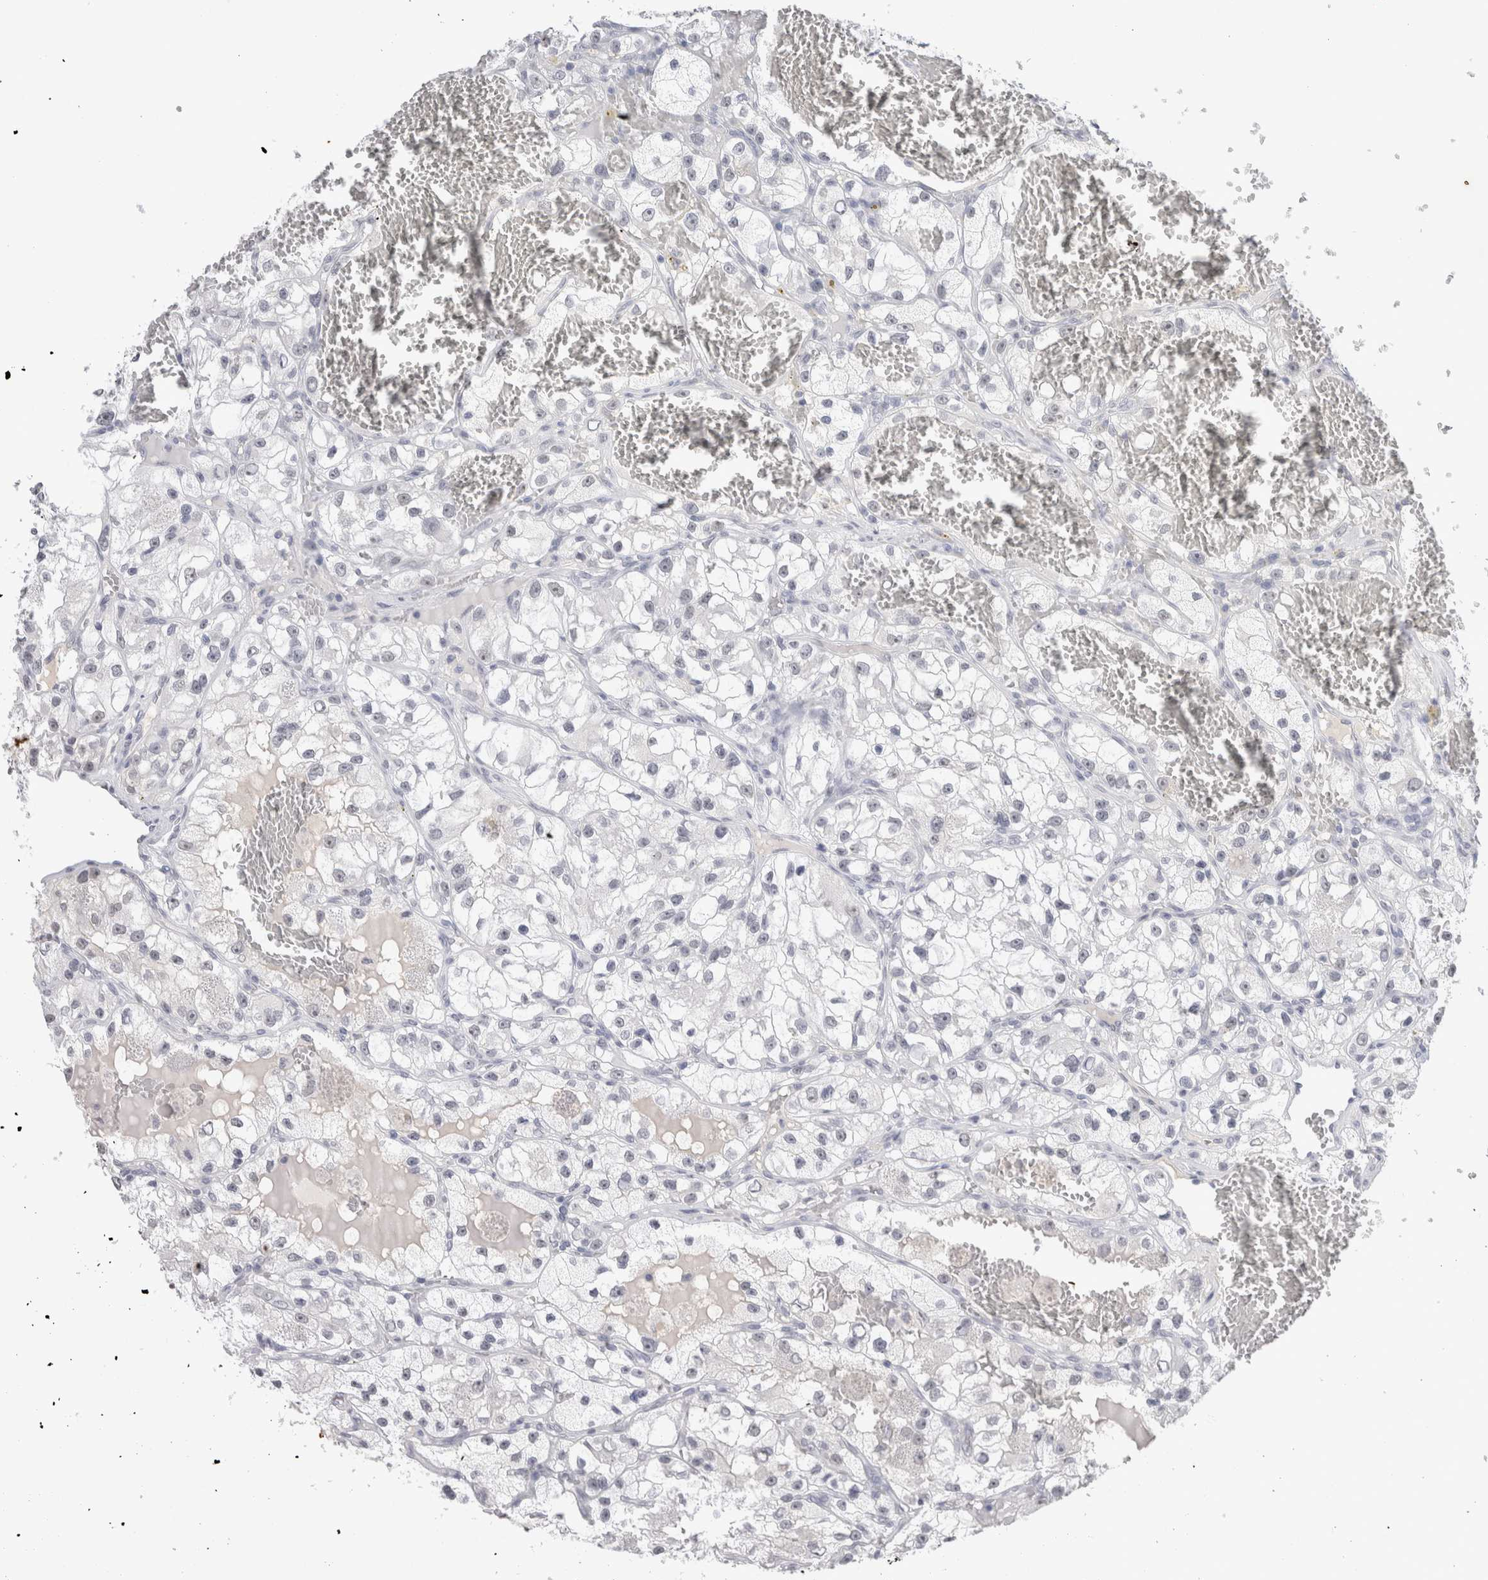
{"staining": {"intensity": "negative", "quantity": "none", "location": "none"}, "tissue": "renal cancer", "cell_type": "Tumor cells", "image_type": "cancer", "snomed": [{"axis": "morphology", "description": "Adenocarcinoma, NOS"}, {"axis": "topography", "description": "Kidney"}], "caption": "Renal cancer was stained to show a protein in brown. There is no significant staining in tumor cells. Nuclei are stained in blue.", "gene": "CADM3", "patient": {"sex": "female", "age": 57}}